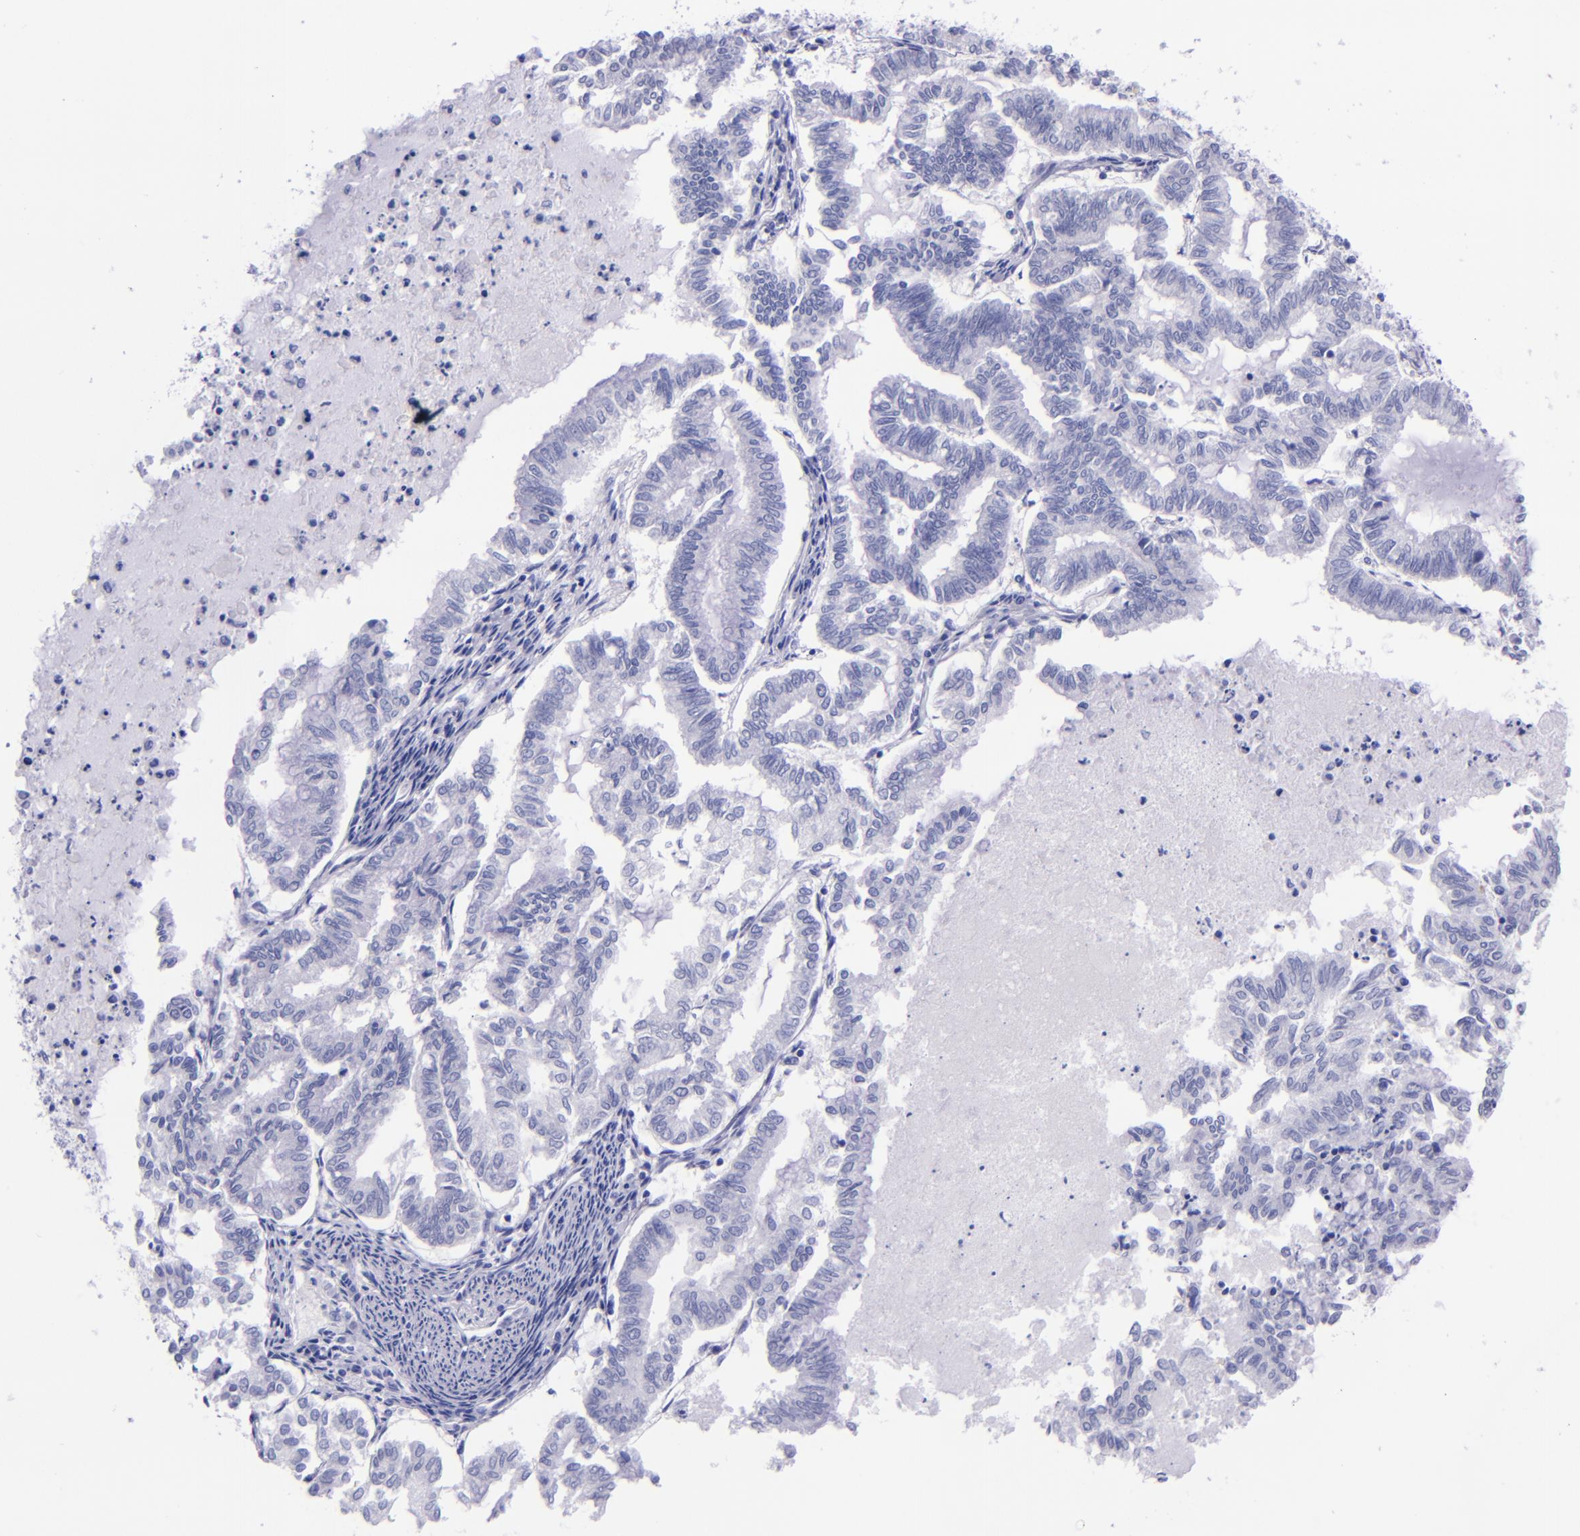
{"staining": {"intensity": "negative", "quantity": "none", "location": "none"}, "tissue": "endometrial cancer", "cell_type": "Tumor cells", "image_type": "cancer", "snomed": [{"axis": "morphology", "description": "Adenocarcinoma, NOS"}, {"axis": "topography", "description": "Endometrium"}], "caption": "This is an immunohistochemistry micrograph of human adenocarcinoma (endometrial). There is no staining in tumor cells.", "gene": "MBP", "patient": {"sex": "female", "age": 79}}